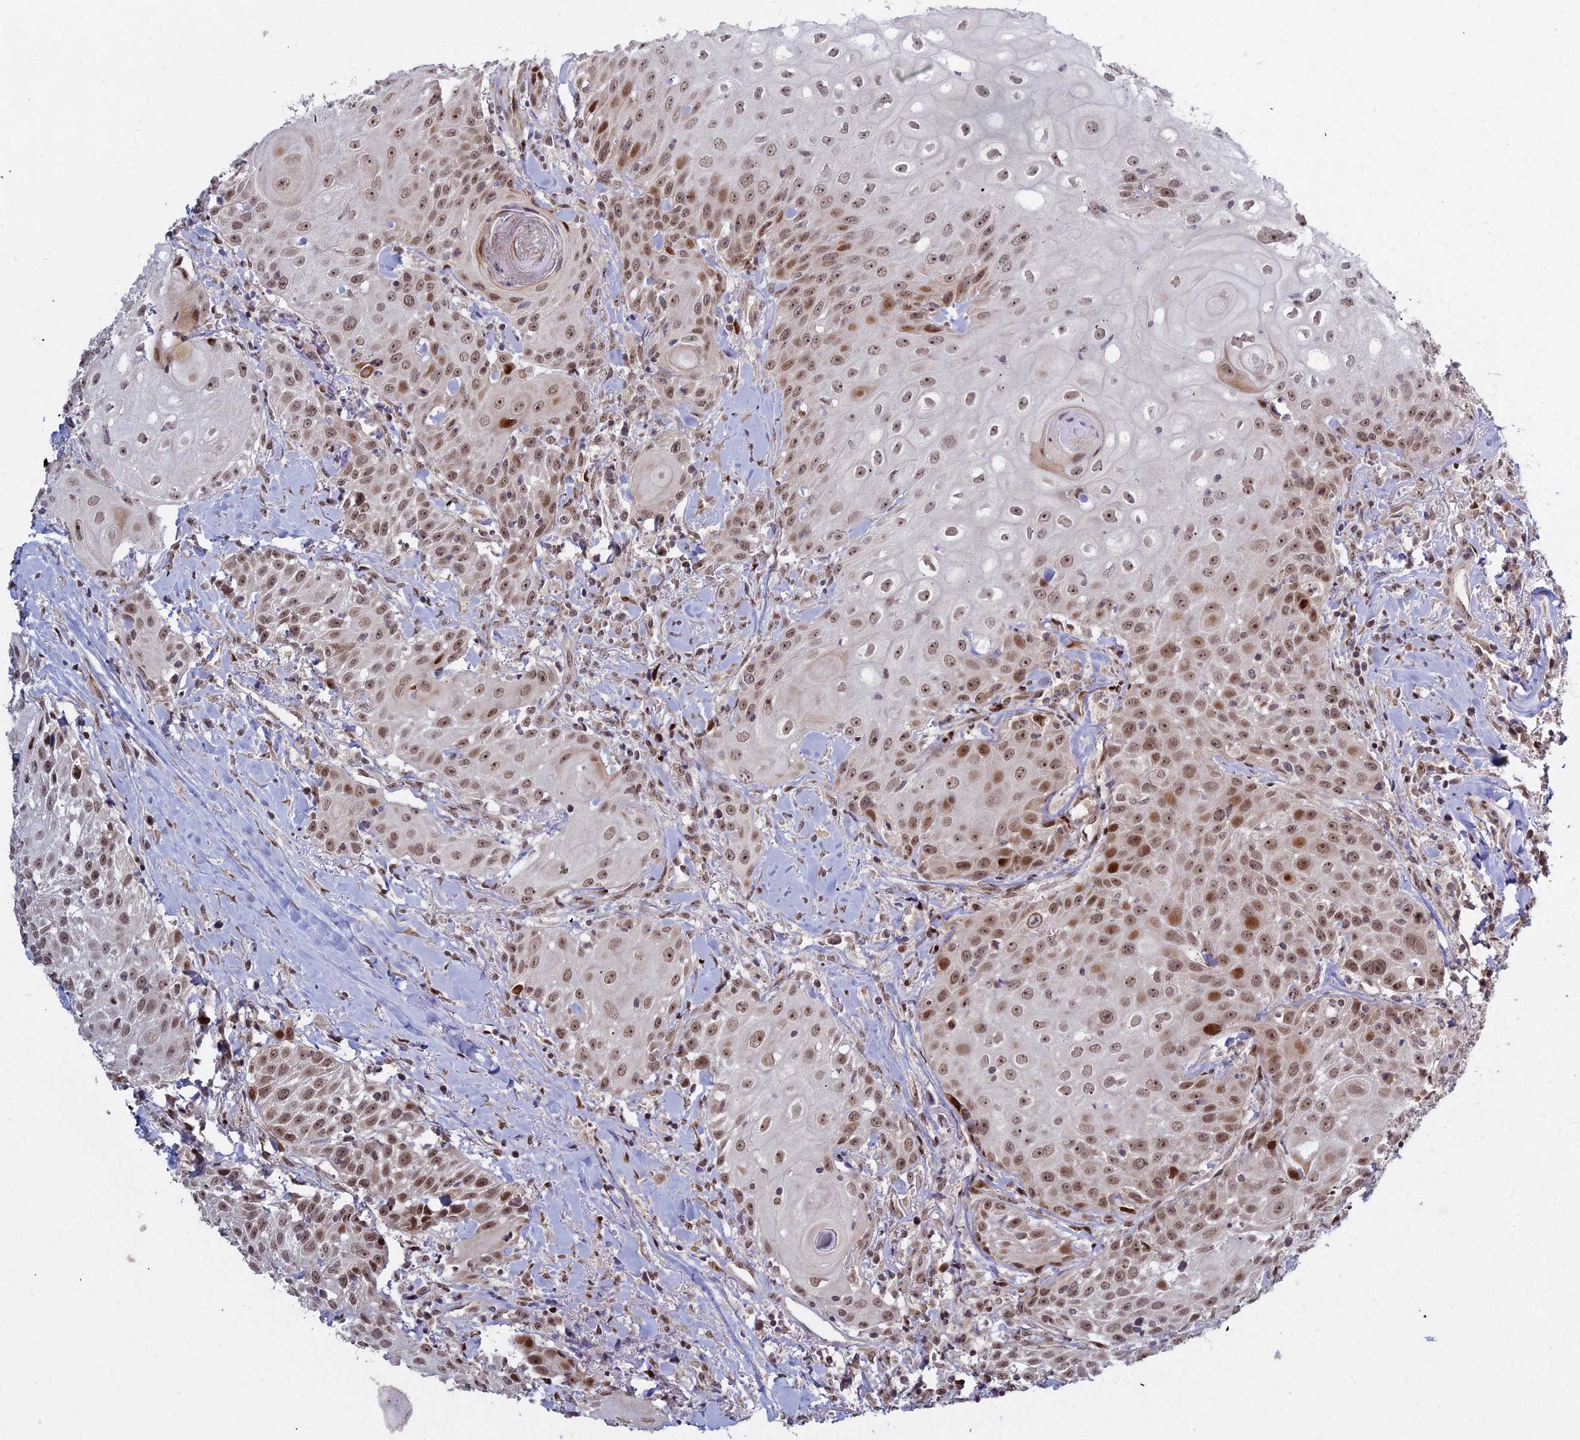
{"staining": {"intensity": "moderate", "quantity": ">75%", "location": "nuclear"}, "tissue": "head and neck cancer", "cell_type": "Tumor cells", "image_type": "cancer", "snomed": [{"axis": "morphology", "description": "Squamous cell carcinoma, NOS"}, {"axis": "topography", "description": "Oral tissue"}, {"axis": "topography", "description": "Head-Neck"}], "caption": "Immunohistochemical staining of human head and neck squamous cell carcinoma shows moderate nuclear protein positivity in approximately >75% of tumor cells.", "gene": "ABCA2", "patient": {"sex": "female", "age": 82}}